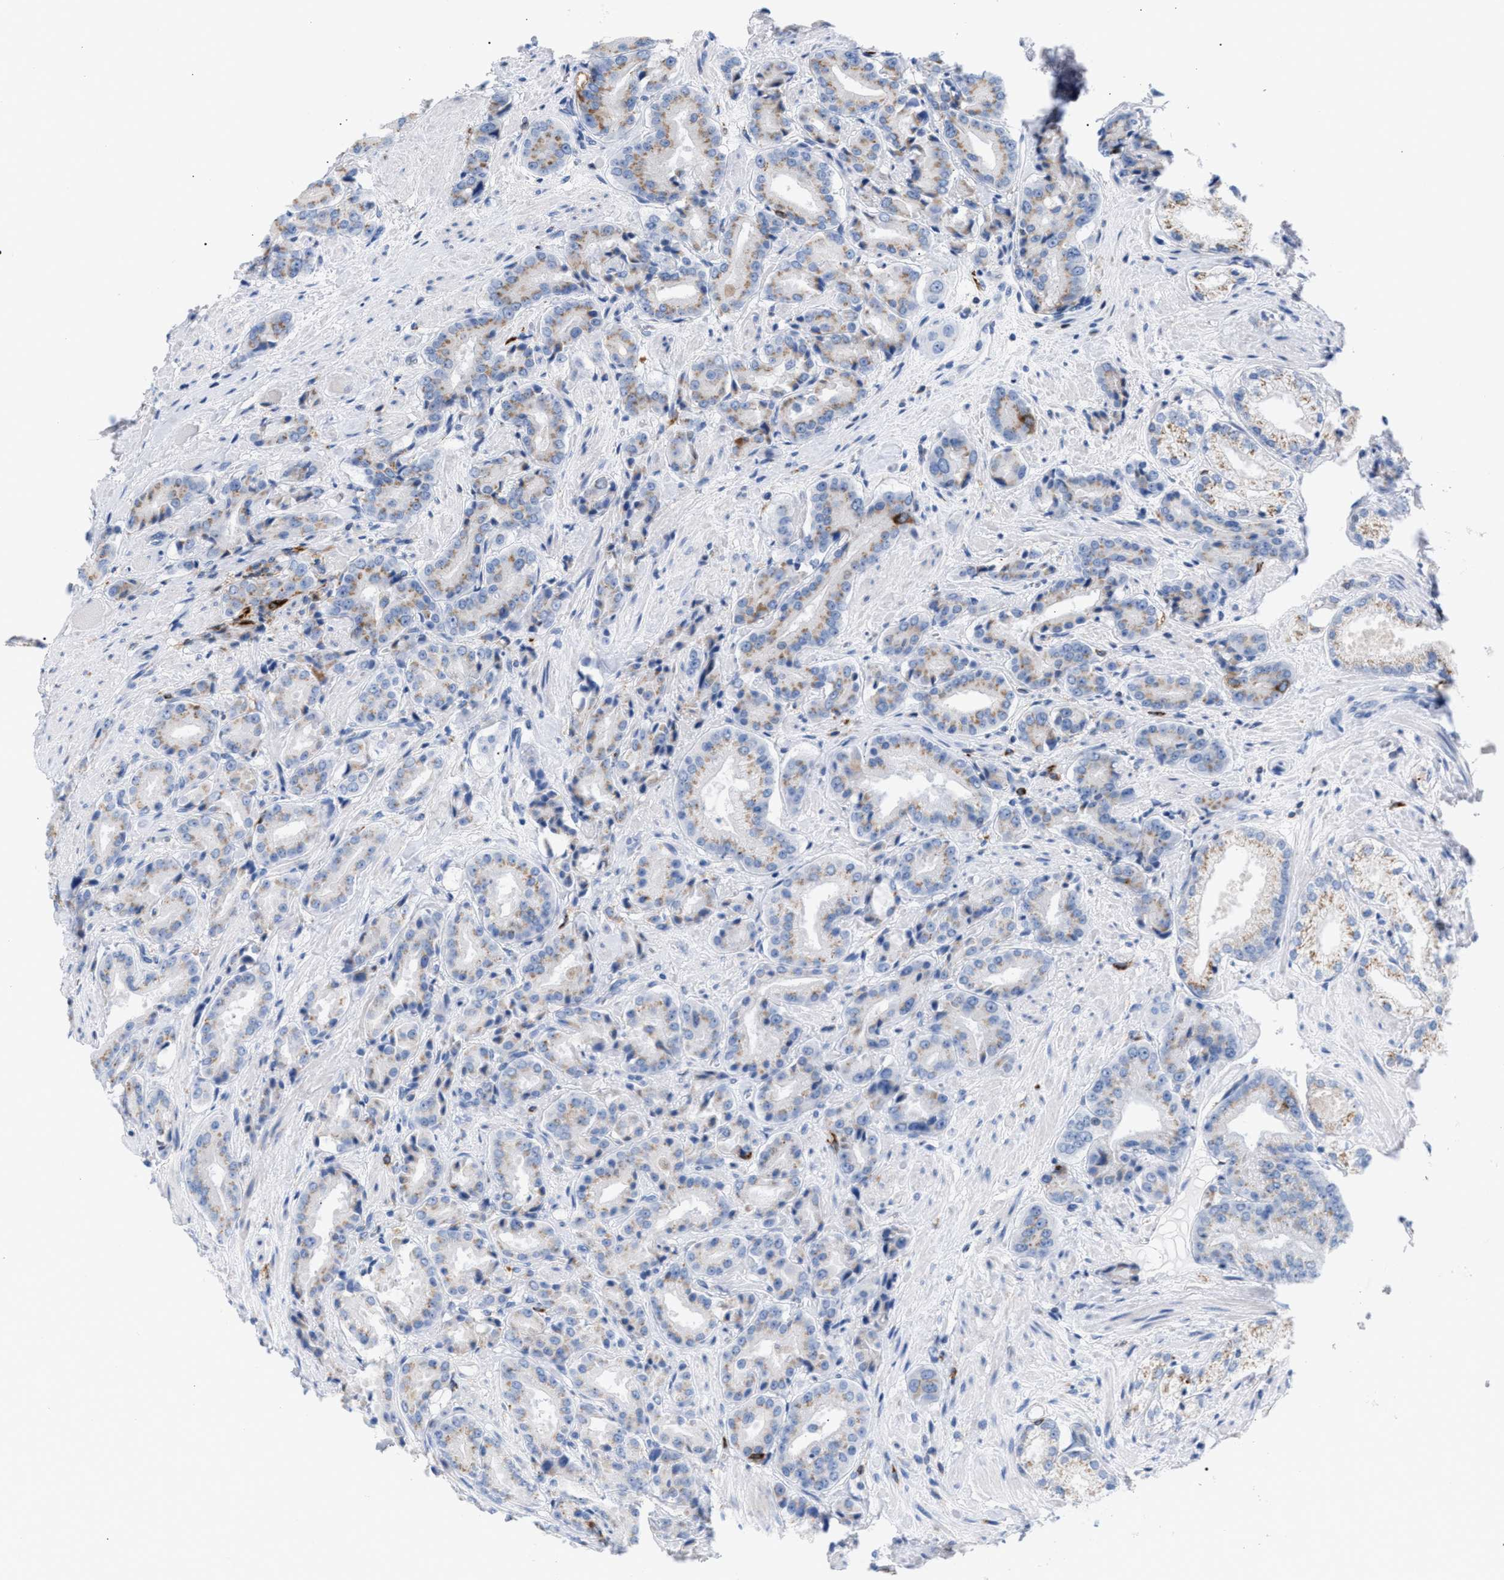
{"staining": {"intensity": "weak", "quantity": "25%-75%", "location": "cytoplasmic/membranous"}, "tissue": "prostate cancer", "cell_type": "Tumor cells", "image_type": "cancer", "snomed": [{"axis": "morphology", "description": "Adenocarcinoma, High grade"}, {"axis": "topography", "description": "Prostate"}], "caption": "Immunohistochemical staining of human adenocarcinoma (high-grade) (prostate) exhibits low levels of weak cytoplasmic/membranous protein expression in approximately 25%-75% of tumor cells.", "gene": "TACC3", "patient": {"sex": "male", "age": 71}}